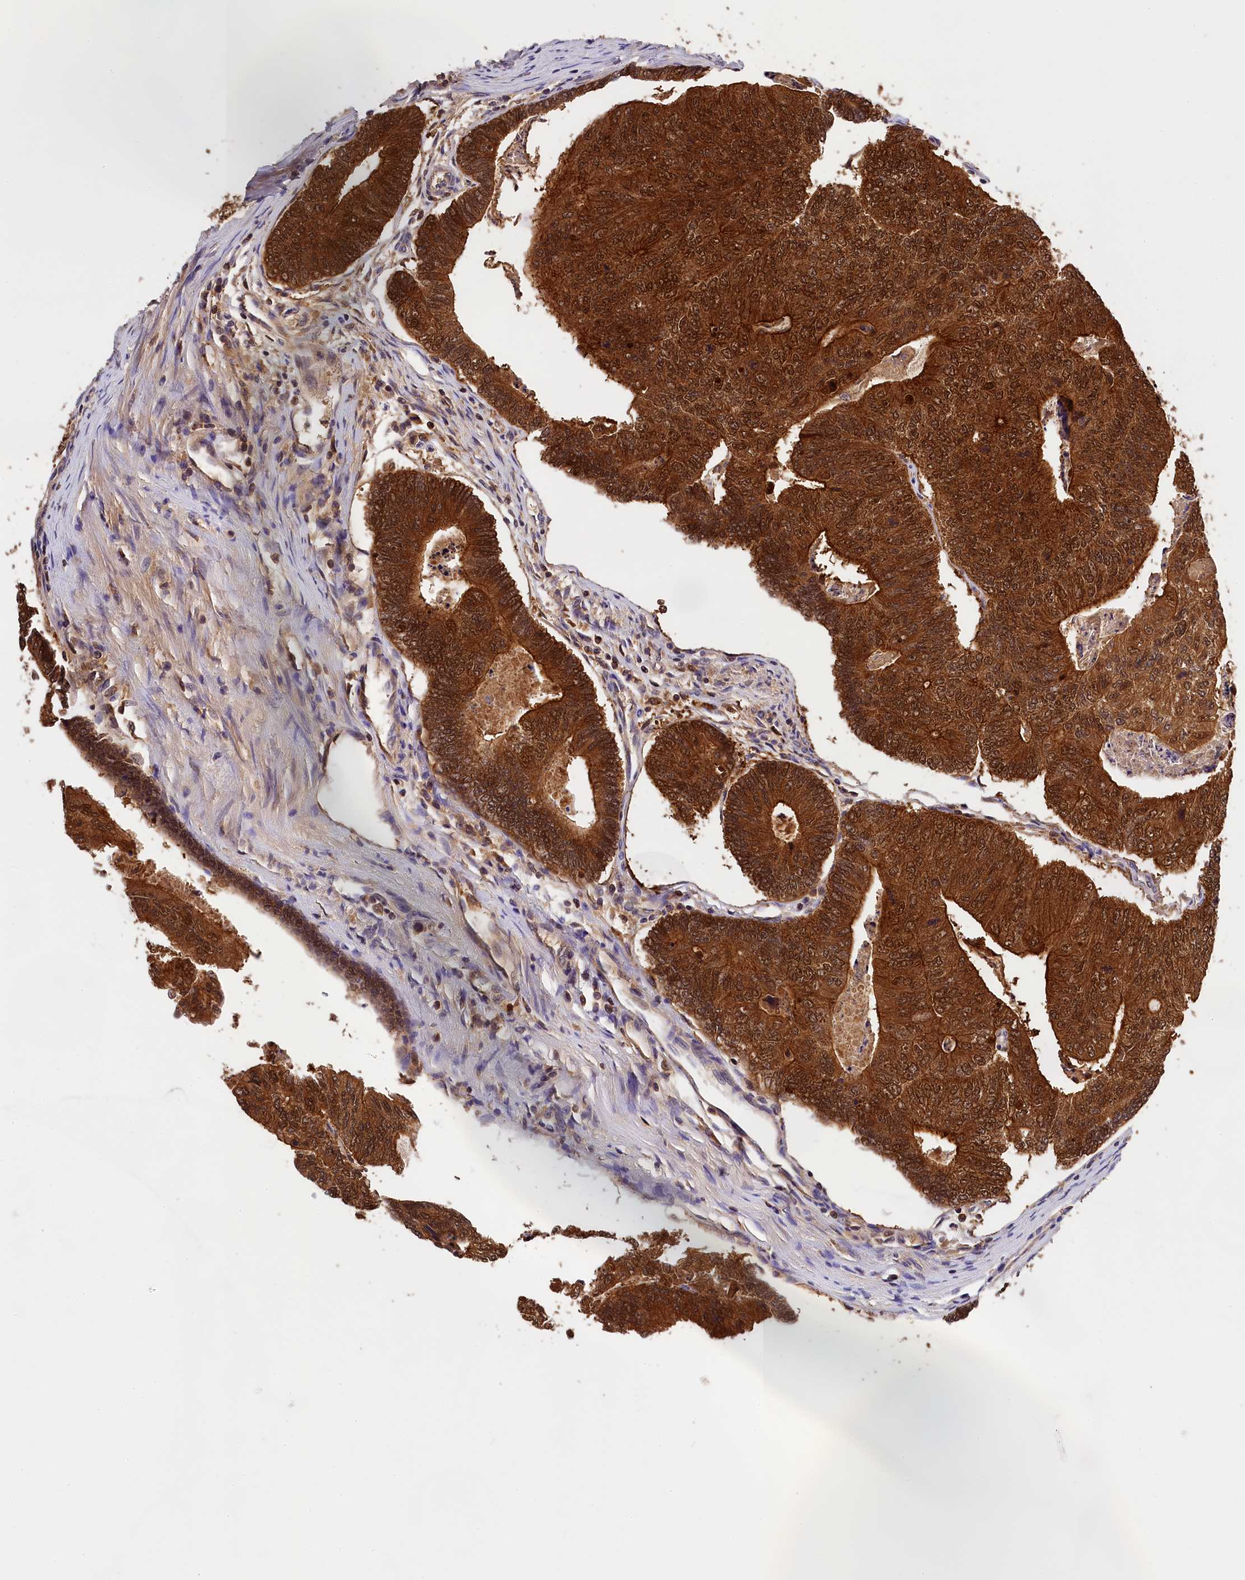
{"staining": {"intensity": "strong", "quantity": ">75%", "location": "cytoplasmic/membranous,nuclear"}, "tissue": "colorectal cancer", "cell_type": "Tumor cells", "image_type": "cancer", "snomed": [{"axis": "morphology", "description": "Adenocarcinoma, NOS"}, {"axis": "topography", "description": "Colon"}], "caption": "This image reveals colorectal cancer (adenocarcinoma) stained with immunohistochemistry to label a protein in brown. The cytoplasmic/membranous and nuclear of tumor cells show strong positivity for the protein. Nuclei are counter-stained blue.", "gene": "EIF6", "patient": {"sex": "female", "age": 67}}